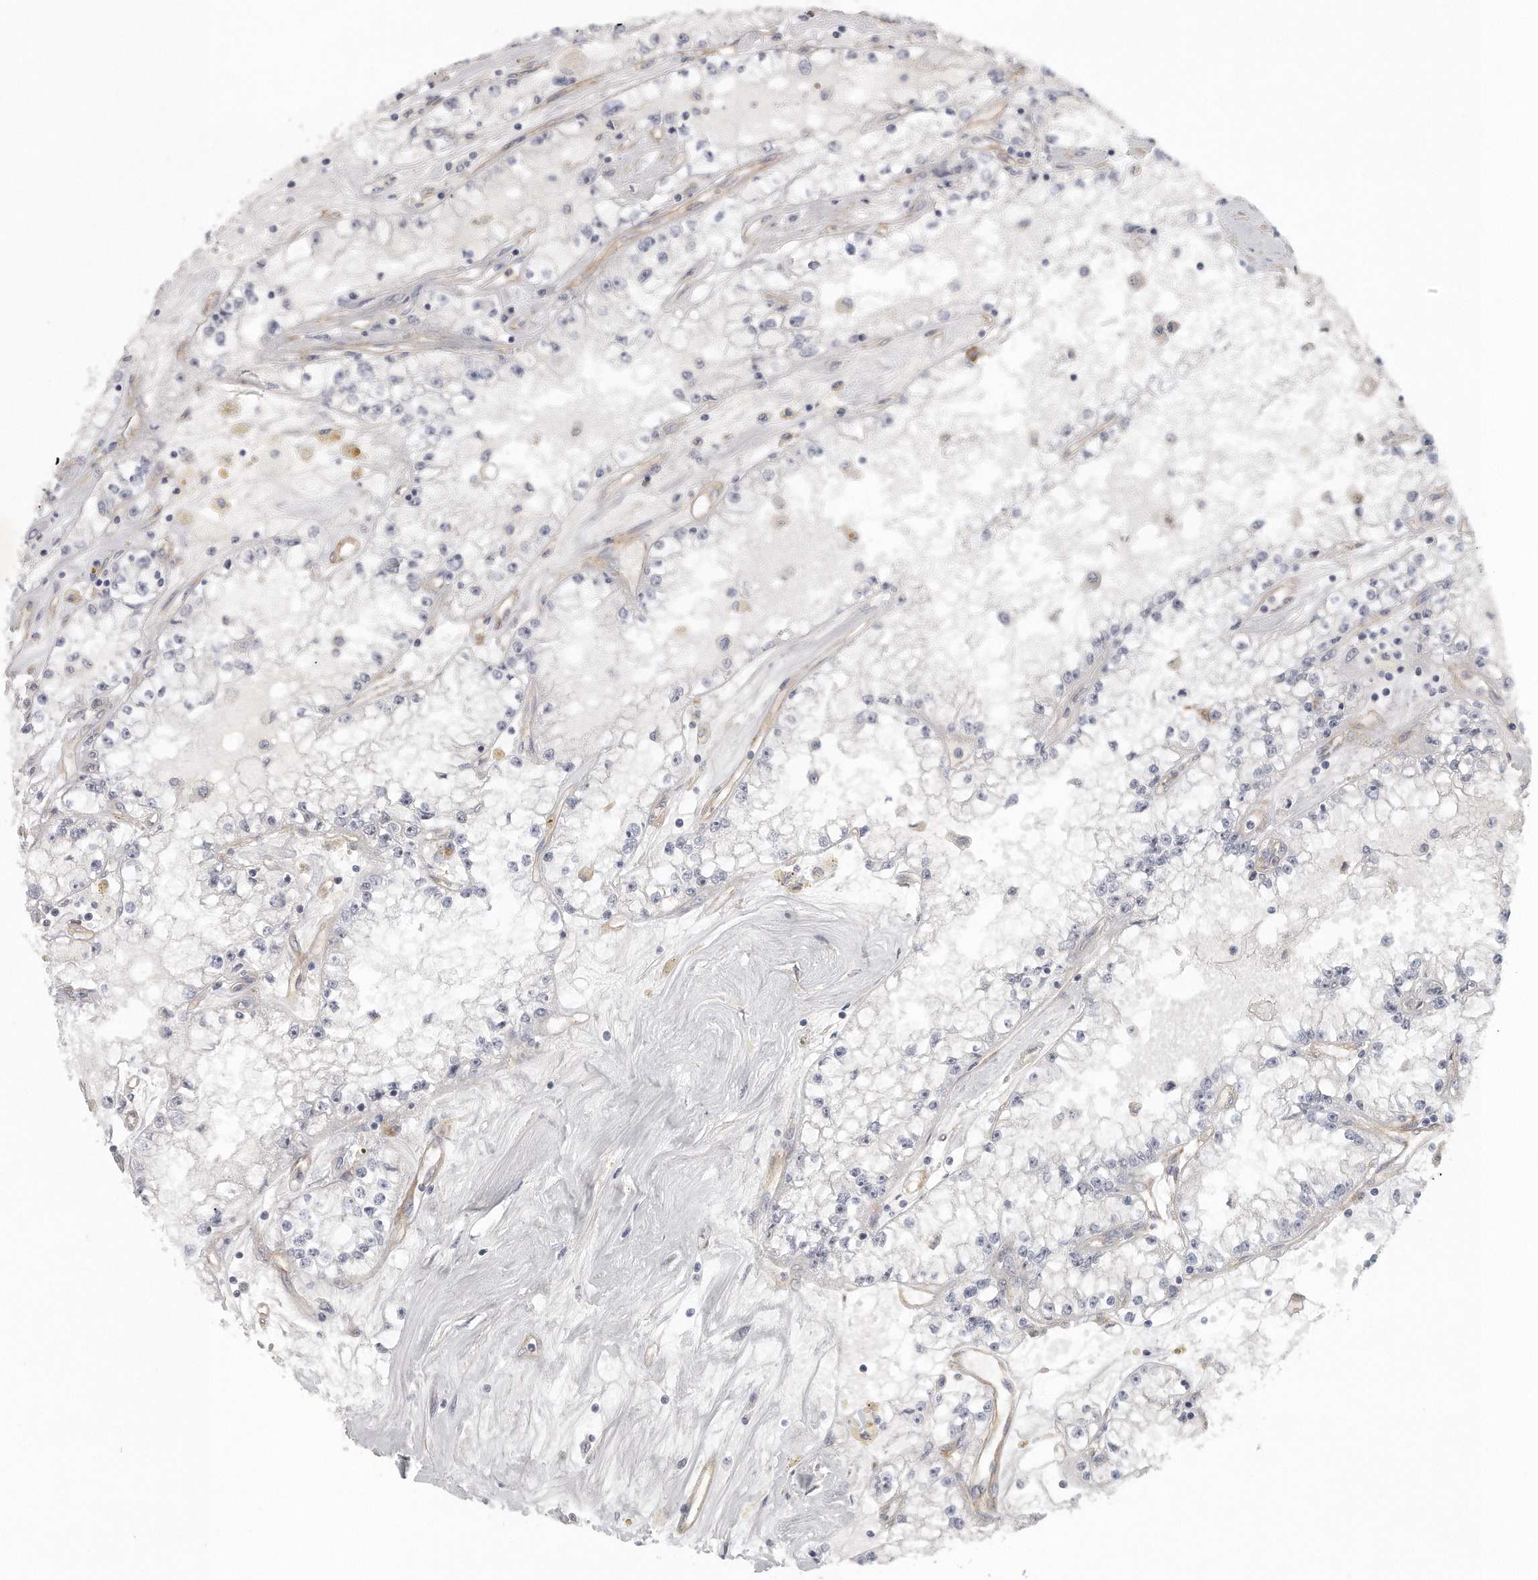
{"staining": {"intensity": "negative", "quantity": "none", "location": "none"}, "tissue": "renal cancer", "cell_type": "Tumor cells", "image_type": "cancer", "snomed": [{"axis": "morphology", "description": "Adenocarcinoma, NOS"}, {"axis": "topography", "description": "Kidney"}], "caption": "This is an immunohistochemistry (IHC) image of human adenocarcinoma (renal). There is no expression in tumor cells.", "gene": "MTERF4", "patient": {"sex": "male", "age": 56}}